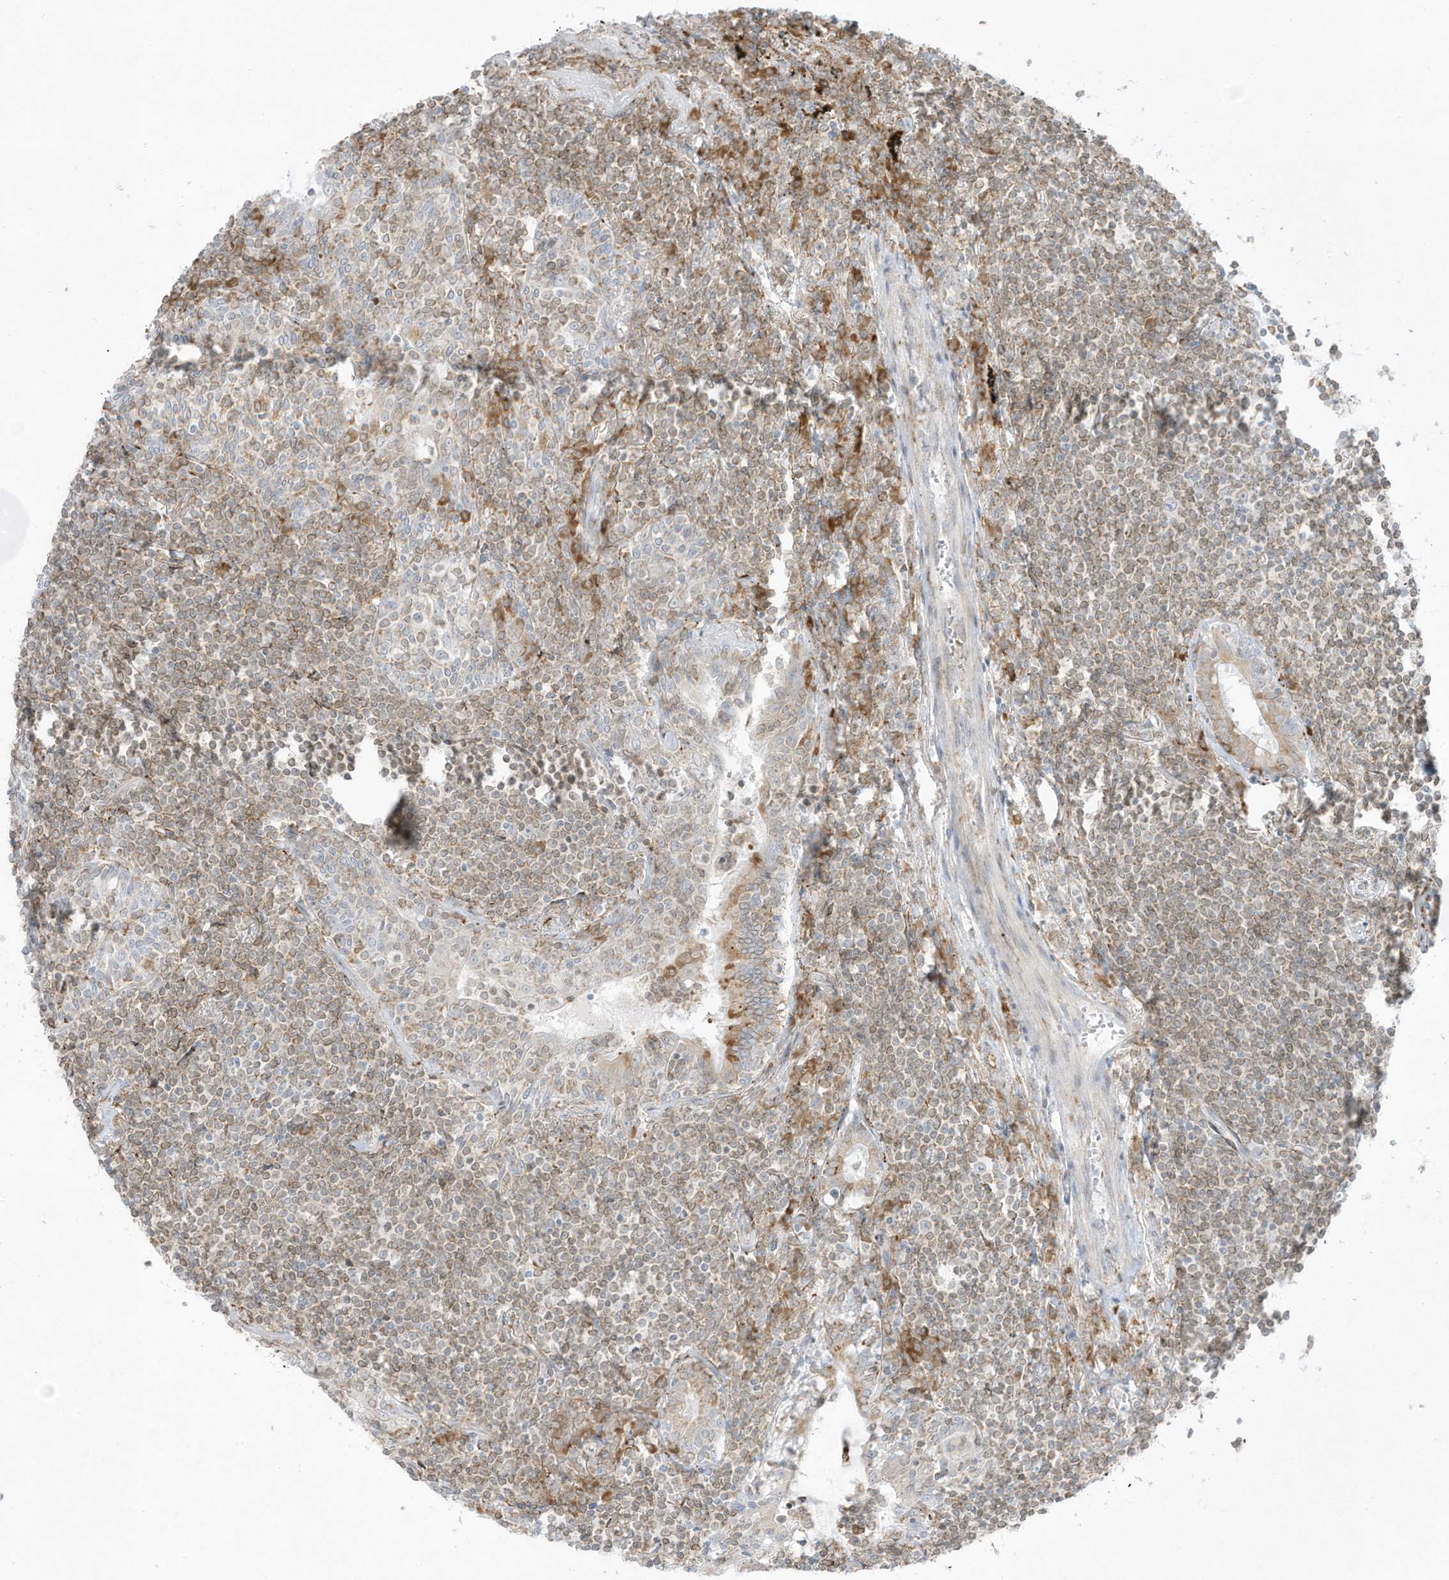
{"staining": {"intensity": "weak", "quantity": "25%-75%", "location": "cytoplasmic/membranous"}, "tissue": "lymphoma", "cell_type": "Tumor cells", "image_type": "cancer", "snomed": [{"axis": "morphology", "description": "Malignant lymphoma, non-Hodgkin's type, Low grade"}, {"axis": "topography", "description": "Lung"}], "caption": "About 25%-75% of tumor cells in human lymphoma show weak cytoplasmic/membranous protein staining as visualized by brown immunohistochemical staining.", "gene": "PTK6", "patient": {"sex": "female", "age": 71}}